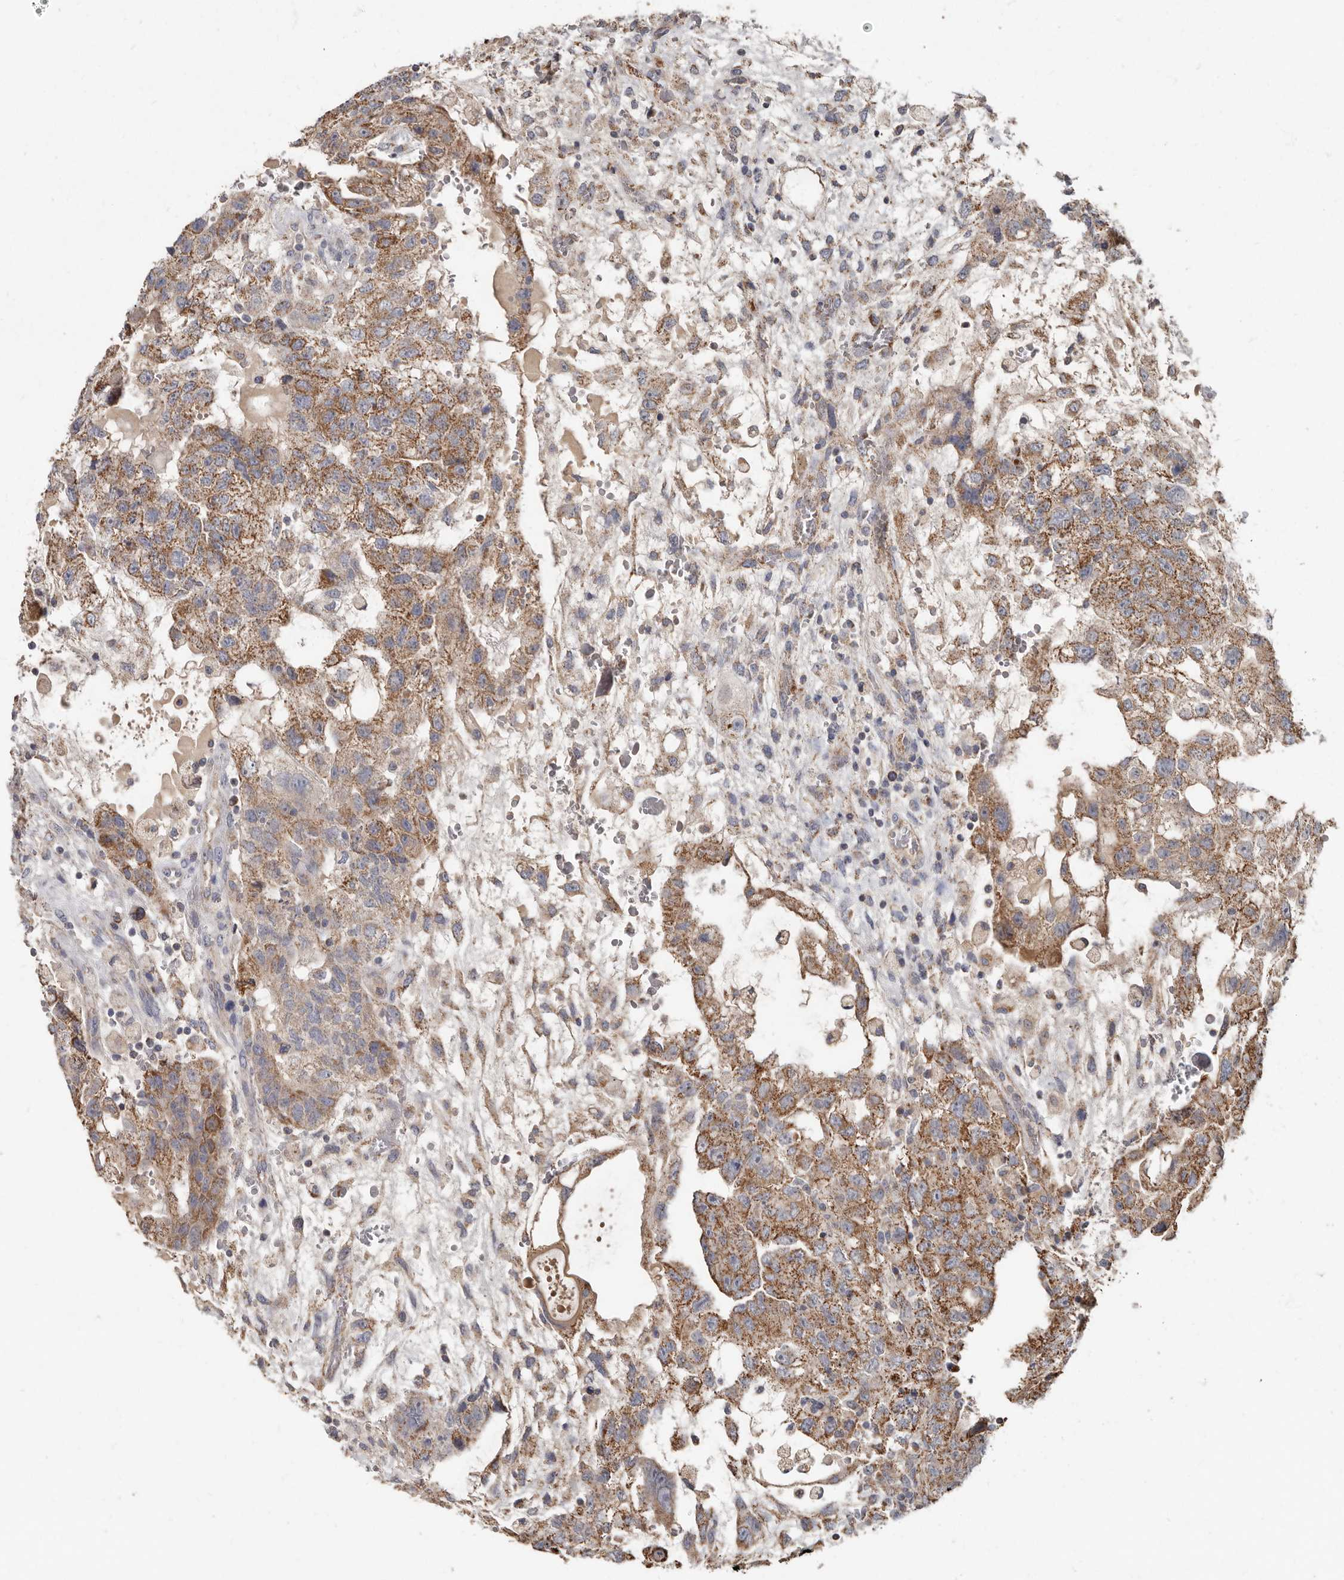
{"staining": {"intensity": "moderate", "quantity": ">75%", "location": "cytoplasmic/membranous"}, "tissue": "testis cancer", "cell_type": "Tumor cells", "image_type": "cancer", "snomed": [{"axis": "morphology", "description": "Carcinoma, Embryonal, NOS"}, {"axis": "topography", "description": "Testis"}], "caption": "Tumor cells exhibit medium levels of moderate cytoplasmic/membranous staining in about >75% of cells in embryonal carcinoma (testis). (IHC, brightfield microscopy, high magnification).", "gene": "KIF26B", "patient": {"sex": "male", "age": 36}}